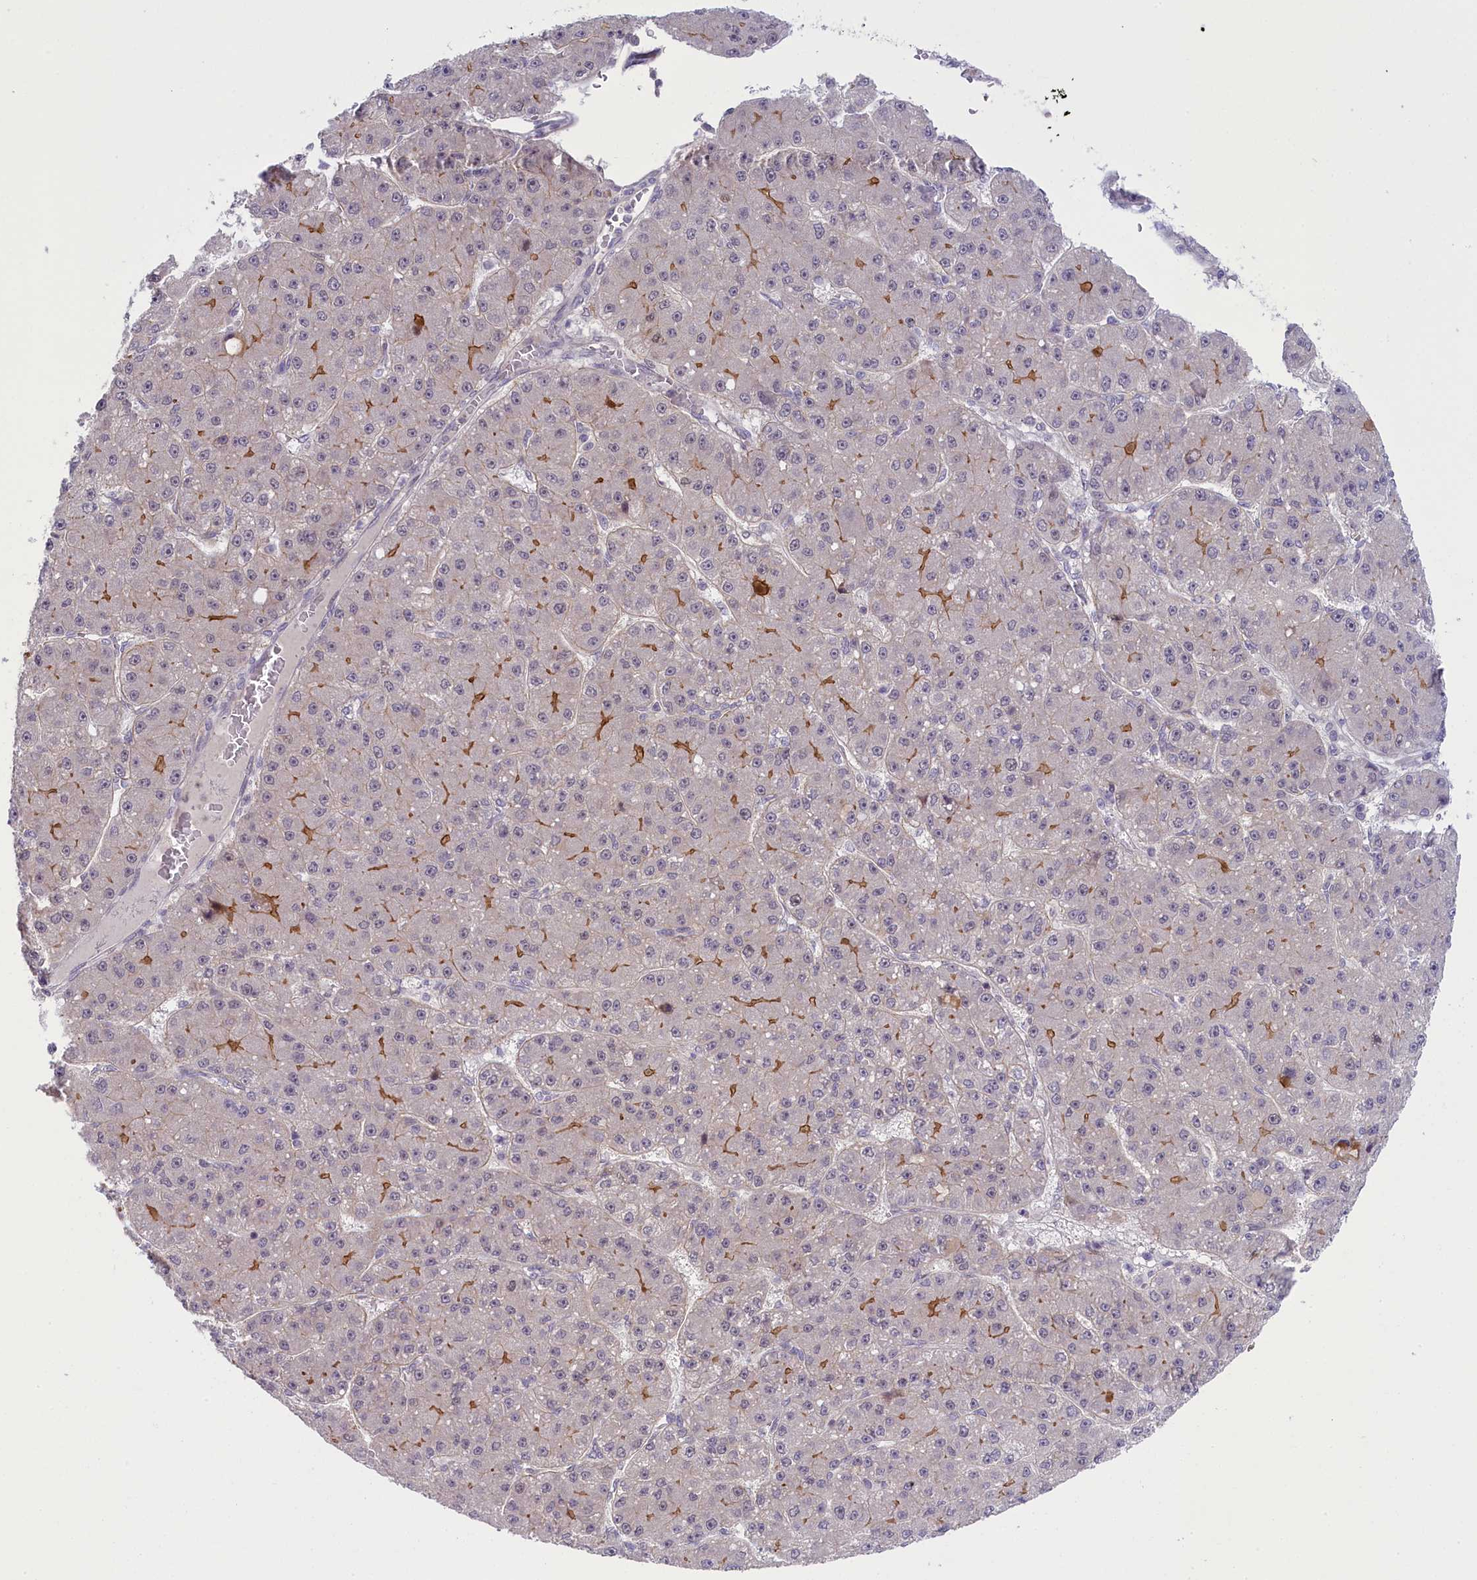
{"staining": {"intensity": "moderate", "quantity": "<25%", "location": "cytoplasmic/membranous"}, "tissue": "liver cancer", "cell_type": "Tumor cells", "image_type": "cancer", "snomed": [{"axis": "morphology", "description": "Carcinoma, Hepatocellular, NOS"}, {"axis": "topography", "description": "Liver"}], "caption": "The immunohistochemical stain shows moderate cytoplasmic/membranous positivity in tumor cells of liver cancer tissue. (DAB (3,3'-diaminobenzidine) IHC, brown staining for protein, blue staining for nuclei).", "gene": "CCL23", "patient": {"sex": "male", "age": 67}}